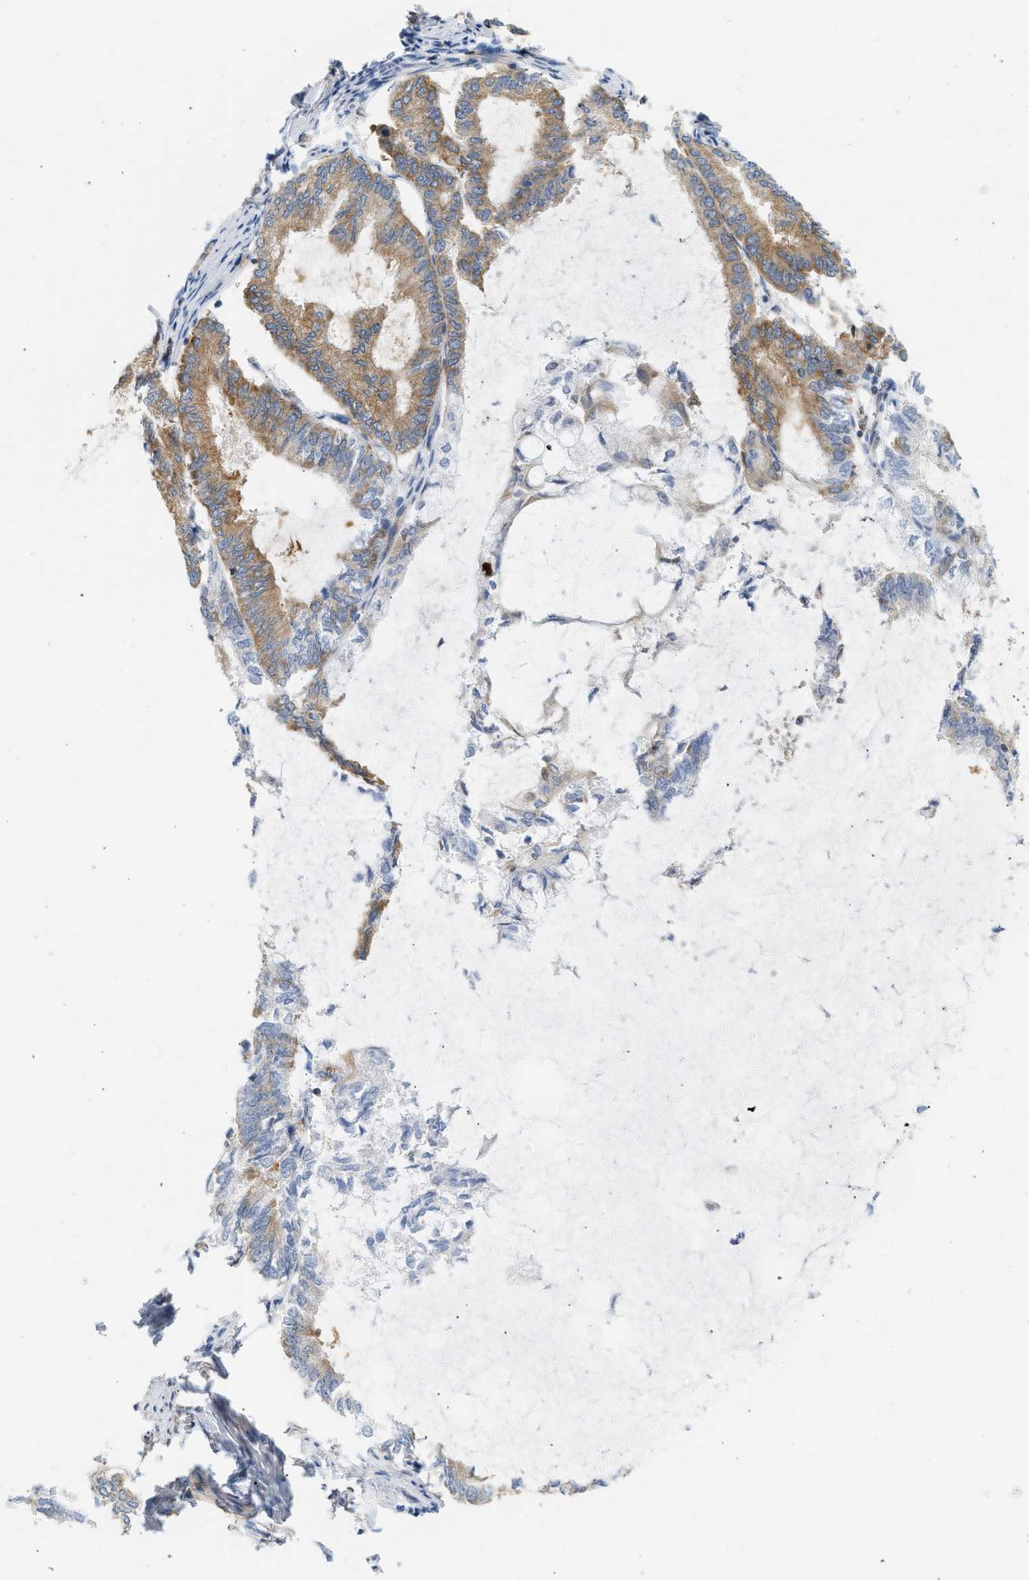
{"staining": {"intensity": "moderate", "quantity": "25%-75%", "location": "cytoplasmic/membranous"}, "tissue": "endometrial cancer", "cell_type": "Tumor cells", "image_type": "cancer", "snomed": [{"axis": "morphology", "description": "Adenocarcinoma, NOS"}, {"axis": "topography", "description": "Endometrium"}], "caption": "A photomicrograph of endometrial cancer stained for a protein exhibits moderate cytoplasmic/membranous brown staining in tumor cells. The staining was performed using DAB (3,3'-diaminobenzidine) to visualize the protein expression in brown, while the nuclei were stained in blue with hematoxylin (Magnification: 20x).", "gene": "STRN", "patient": {"sex": "female", "age": 86}}